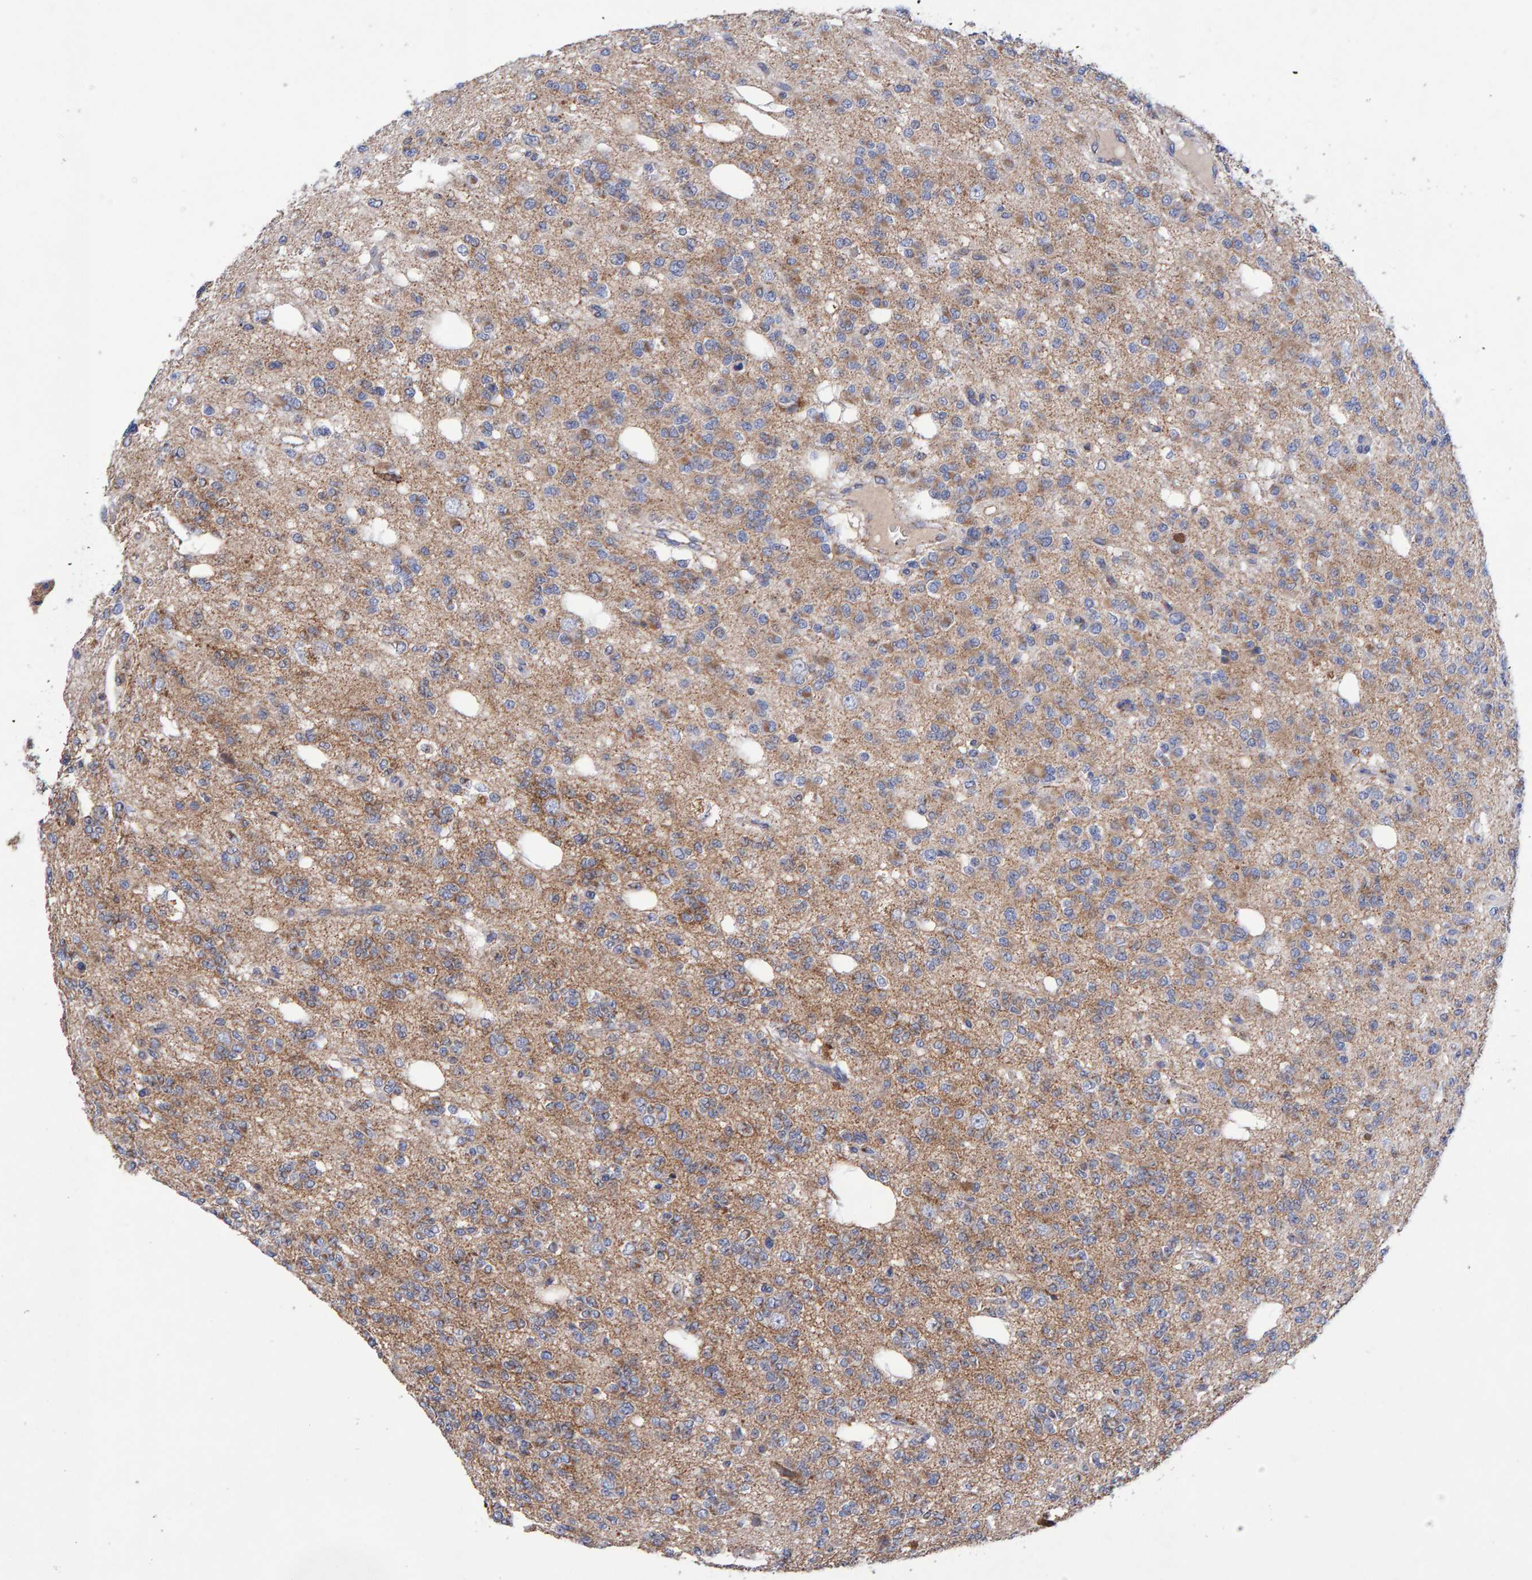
{"staining": {"intensity": "moderate", "quantity": "25%-75%", "location": "cytoplasmic/membranous"}, "tissue": "glioma", "cell_type": "Tumor cells", "image_type": "cancer", "snomed": [{"axis": "morphology", "description": "Glioma, malignant, Low grade"}, {"axis": "topography", "description": "Brain"}], "caption": "Low-grade glioma (malignant) stained with immunohistochemistry (IHC) demonstrates moderate cytoplasmic/membranous staining in approximately 25%-75% of tumor cells. (DAB (3,3'-diaminobenzidine) IHC, brown staining for protein, blue staining for nuclei).", "gene": "EFR3A", "patient": {"sex": "male", "age": 38}}